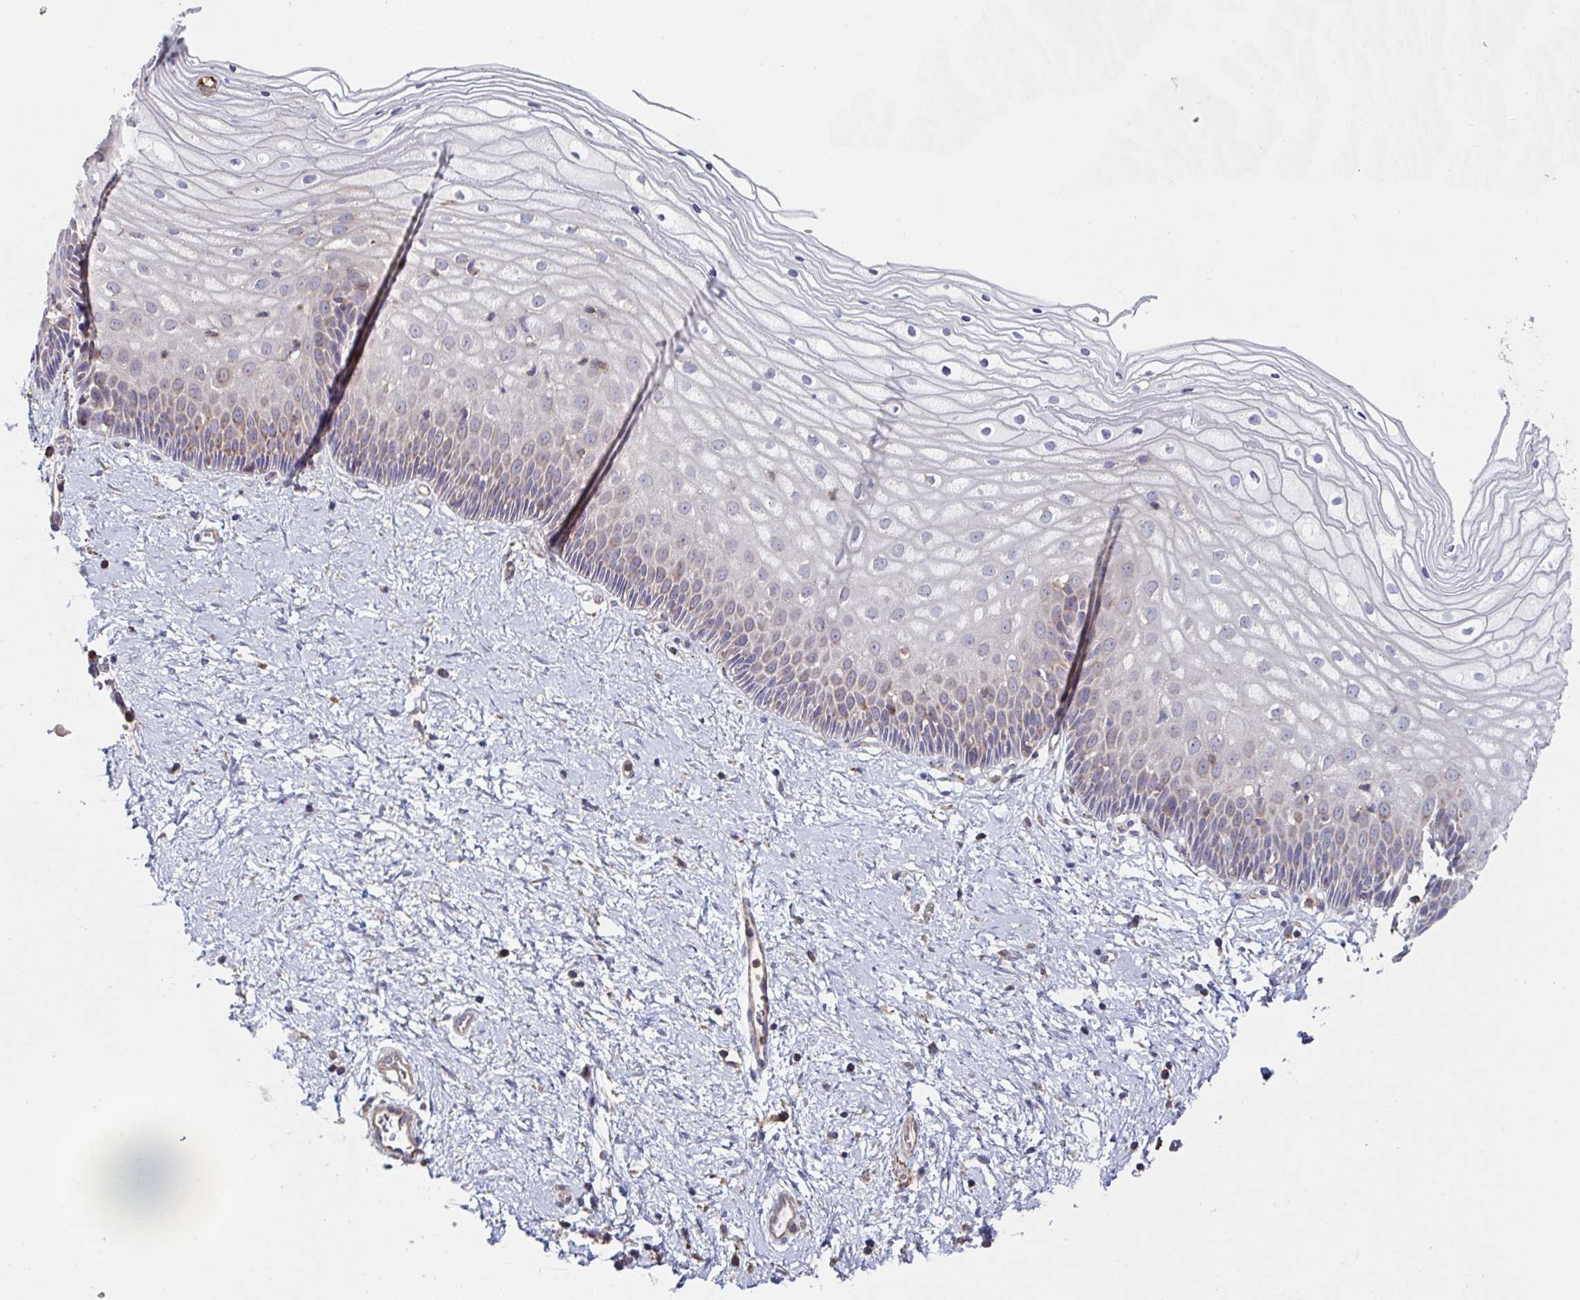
{"staining": {"intensity": "moderate", "quantity": "<25%", "location": "cytoplasmic/membranous"}, "tissue": "cervix", "cell_type": "Glandular cells", "image_type": "normal", "snomed": [{"axis": "morphology", "description": "Normal tissue, NOS"}, {"axis": "topography", "description": "Cervix"}], "caption": "A histopathology image showing moderate cytoplasmic/membranous expression in about <25% of glandular cells in benign cervix, as visualized by brown immunohistochemical staining.", "gene": "DZANK1", "patient": {"sex": "female", "age": 36}}